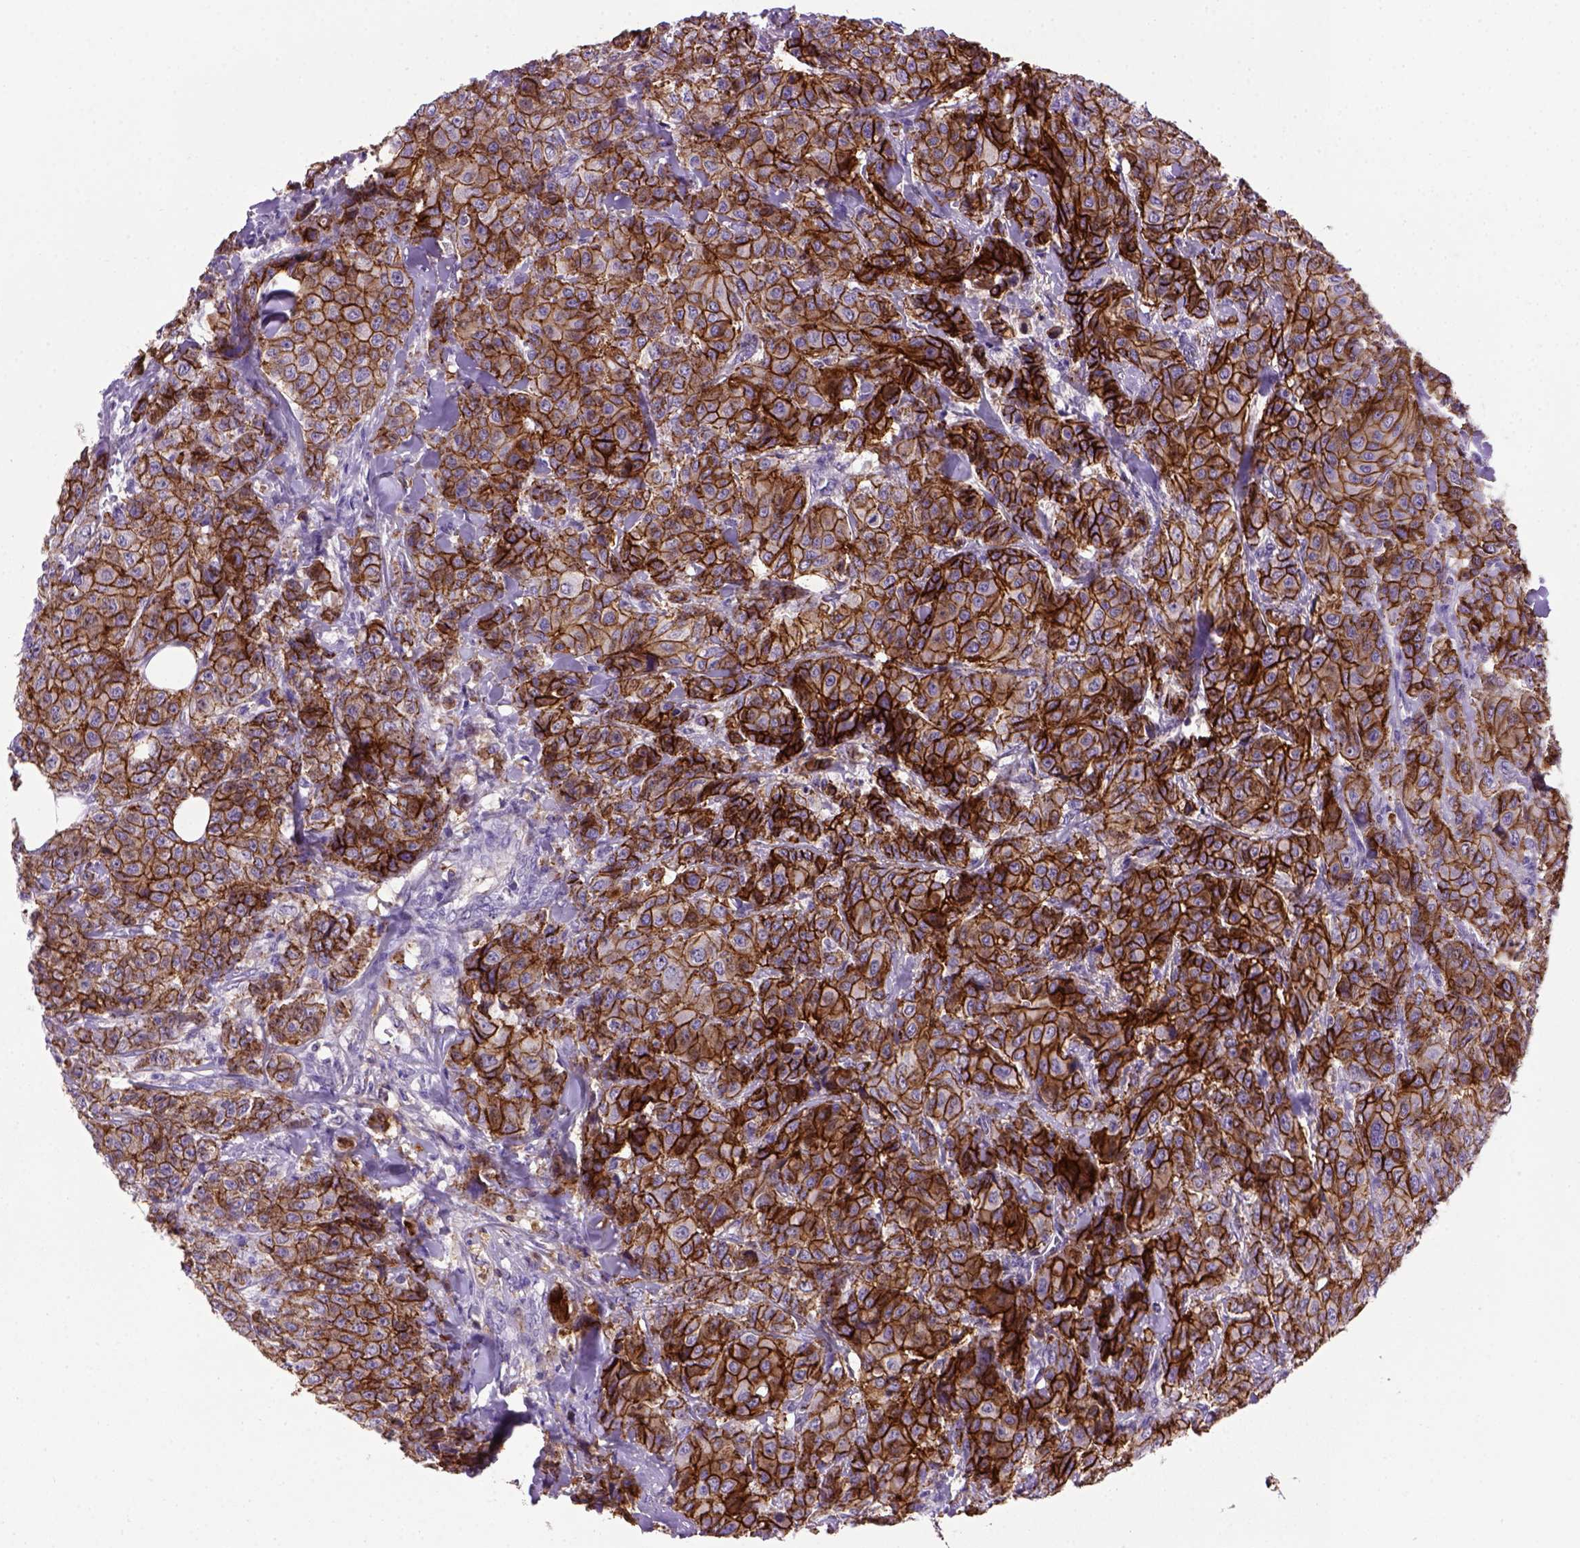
{"staining": {"intensity": "strong", "quantity": ">75%", "location": "cytoplasmic/membranous"}, "tissue": "breast cancer", "cell_type": "Tumor cells", "image_type": "cancer", "snomed": [{"axis": "morphology", "description": "Duct carcinoma"}, {"axis": "topography", "description": "Breast"}], "caption": "Protein expression analysis of human breast cancer reveals strong cytoplasmic/membranous expression in approximately >75% of tumor cells.", "gene": "CDH1", "patient": {"sex": "female", "age": 43}}